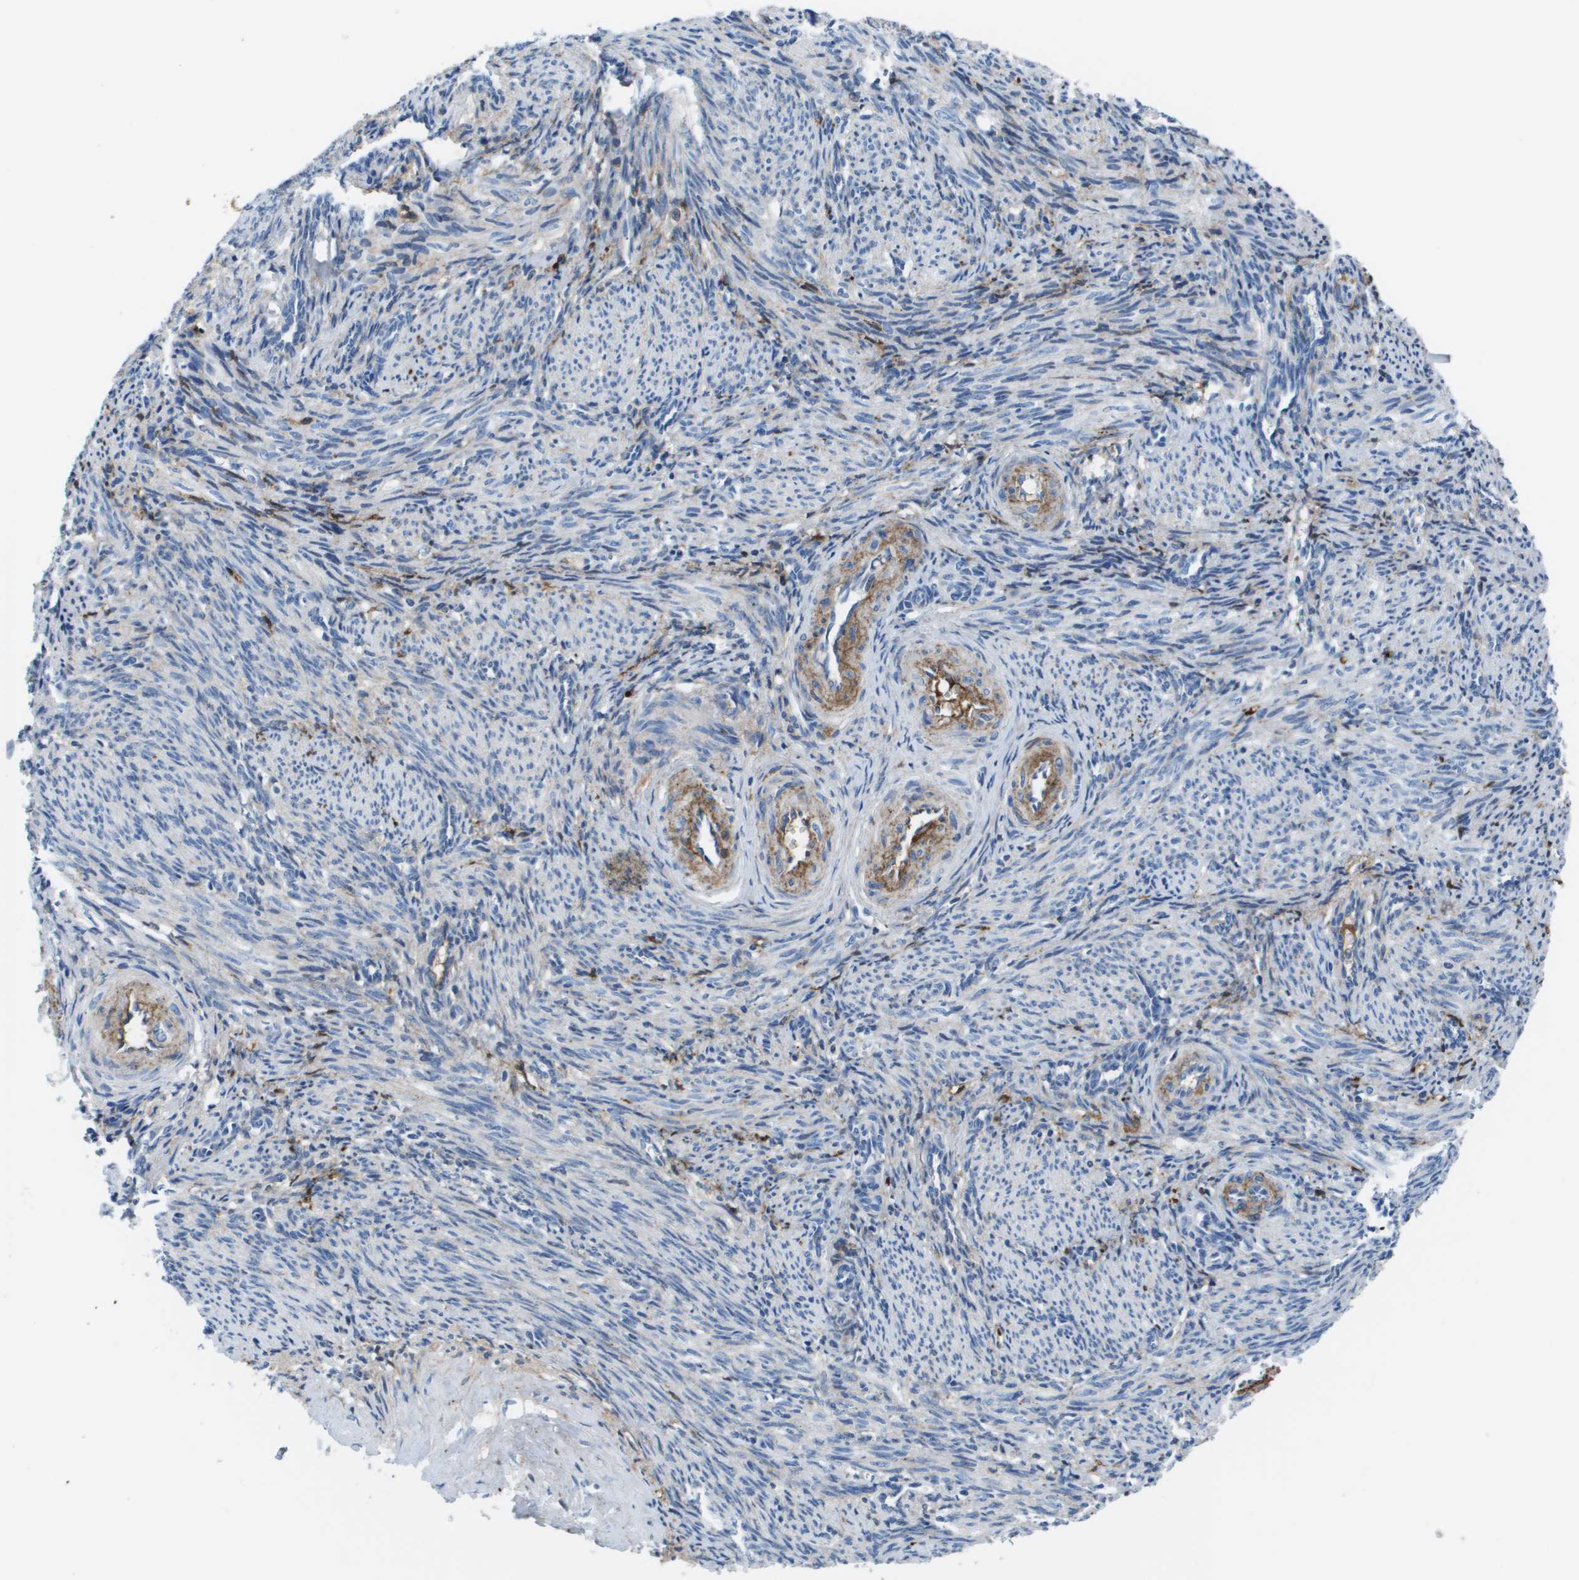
{"staining": {"intensity": "negative", "quantity": "none", "location": "none"}, "tissue": "smooth muscle", "cell_type": "Smooth muscle cells", "image_type": "normal", "snomed": [{"axis": "morphology", "description": "Normal tissue, NOS"}, {"axis": "topography", "description": "Endometrium"}], "caption": "IHC image of benign smooth muscle: smooth muscle stained with DAB reveals no significant protein staining in smooth muscle cells.", "gene": "VTN", "patient": {"sex": "female", "age": 33}}